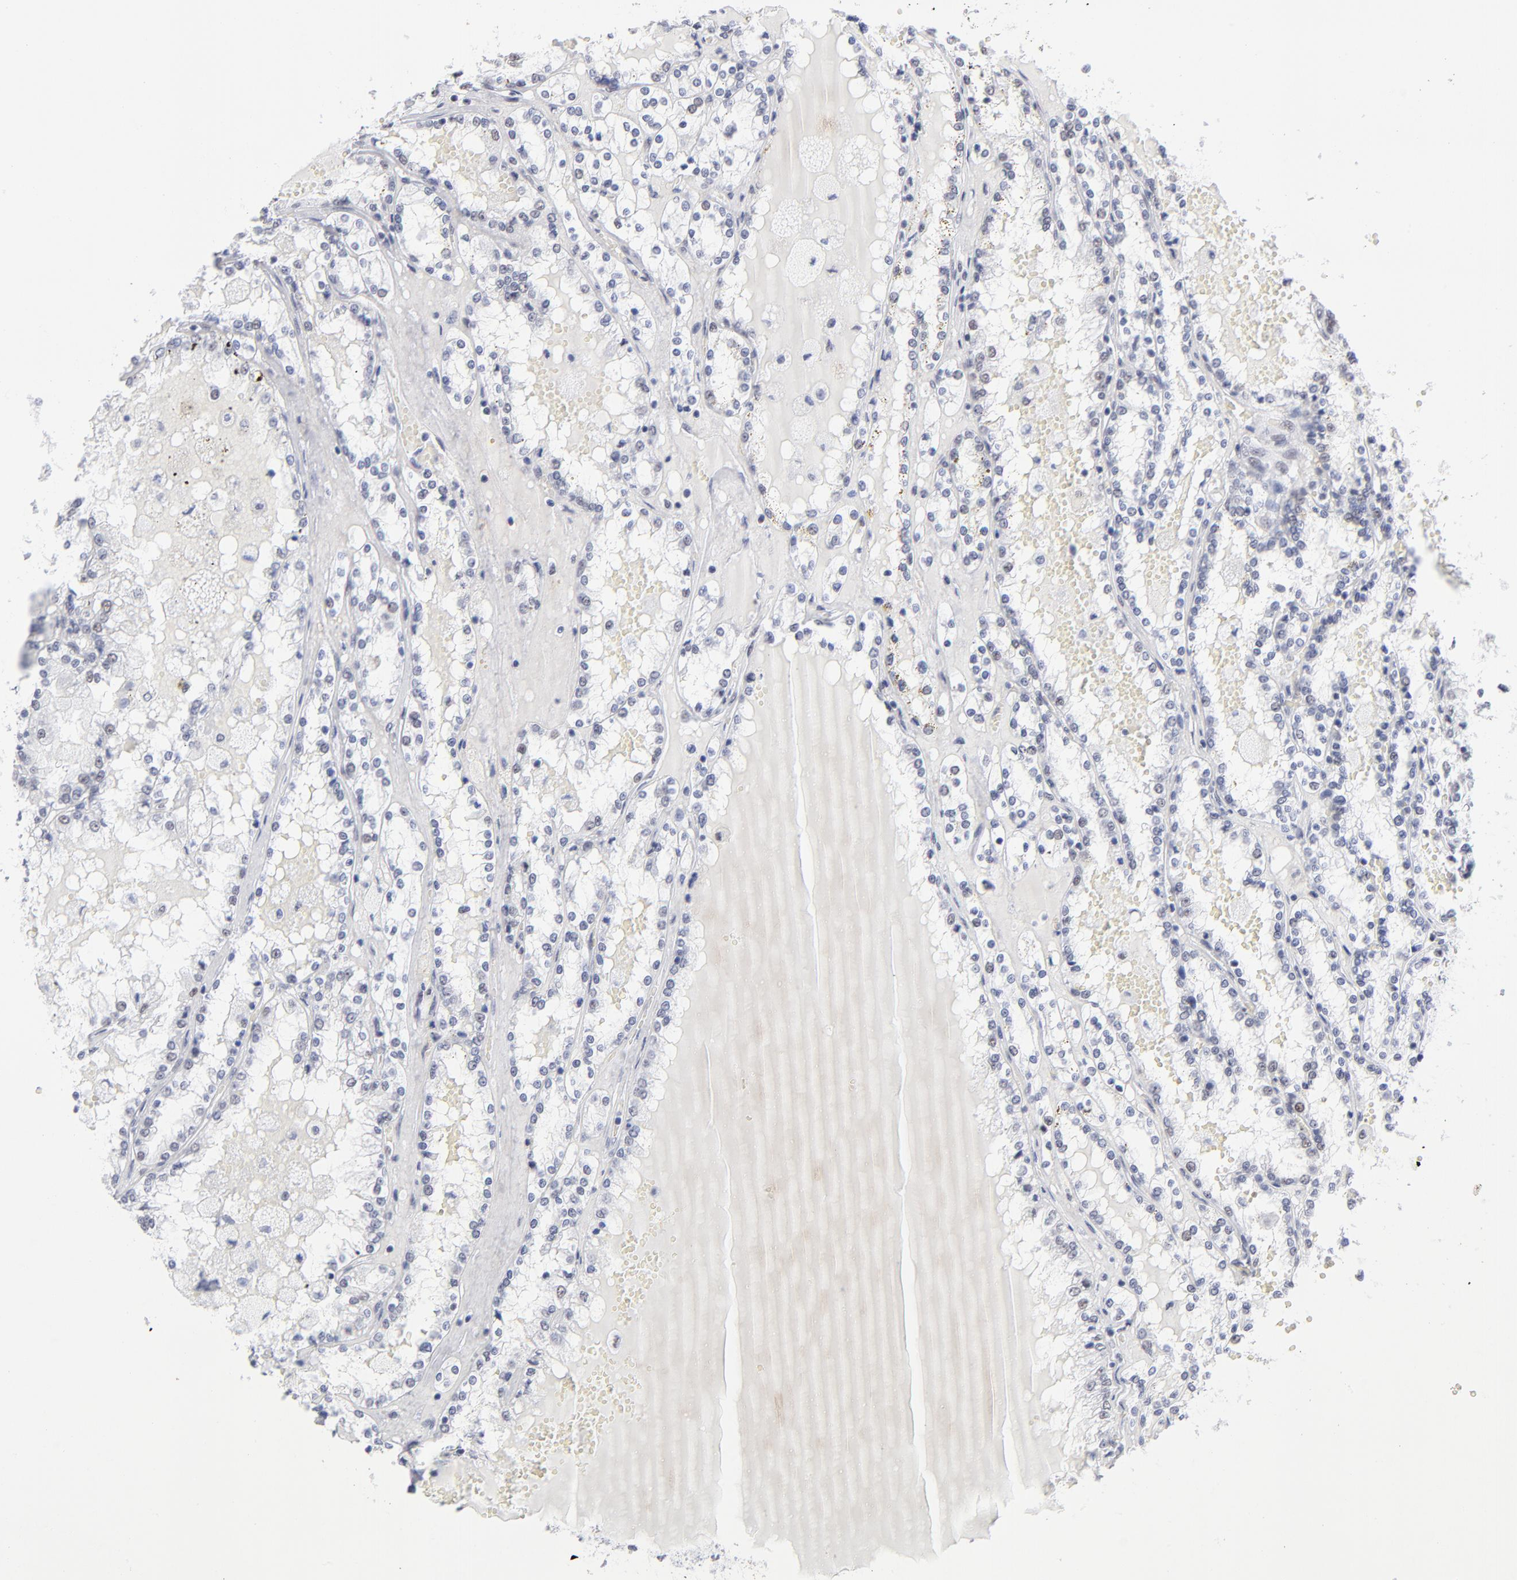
{"staining": {"intensity": "weak", "quantity": "<25%", "location": "nuclear"}, "tissue": "renal cancer", "cell_type": "Tumor cells", "image_type": "cancer", "snomed": [{"axis": "morphology", "description": "Adenocarcinoma, NOS"}, {"axis": "topography", "description": "Kidney"}], "caption": "An image of human renal cancer (adenocarcinoma) is negative for staining in tumor cells. (Immunohistochemistry, brightfield microscopy, high magnification).", "gene": "SNRPB", "patient": {"sex": "female", "age": 56}}